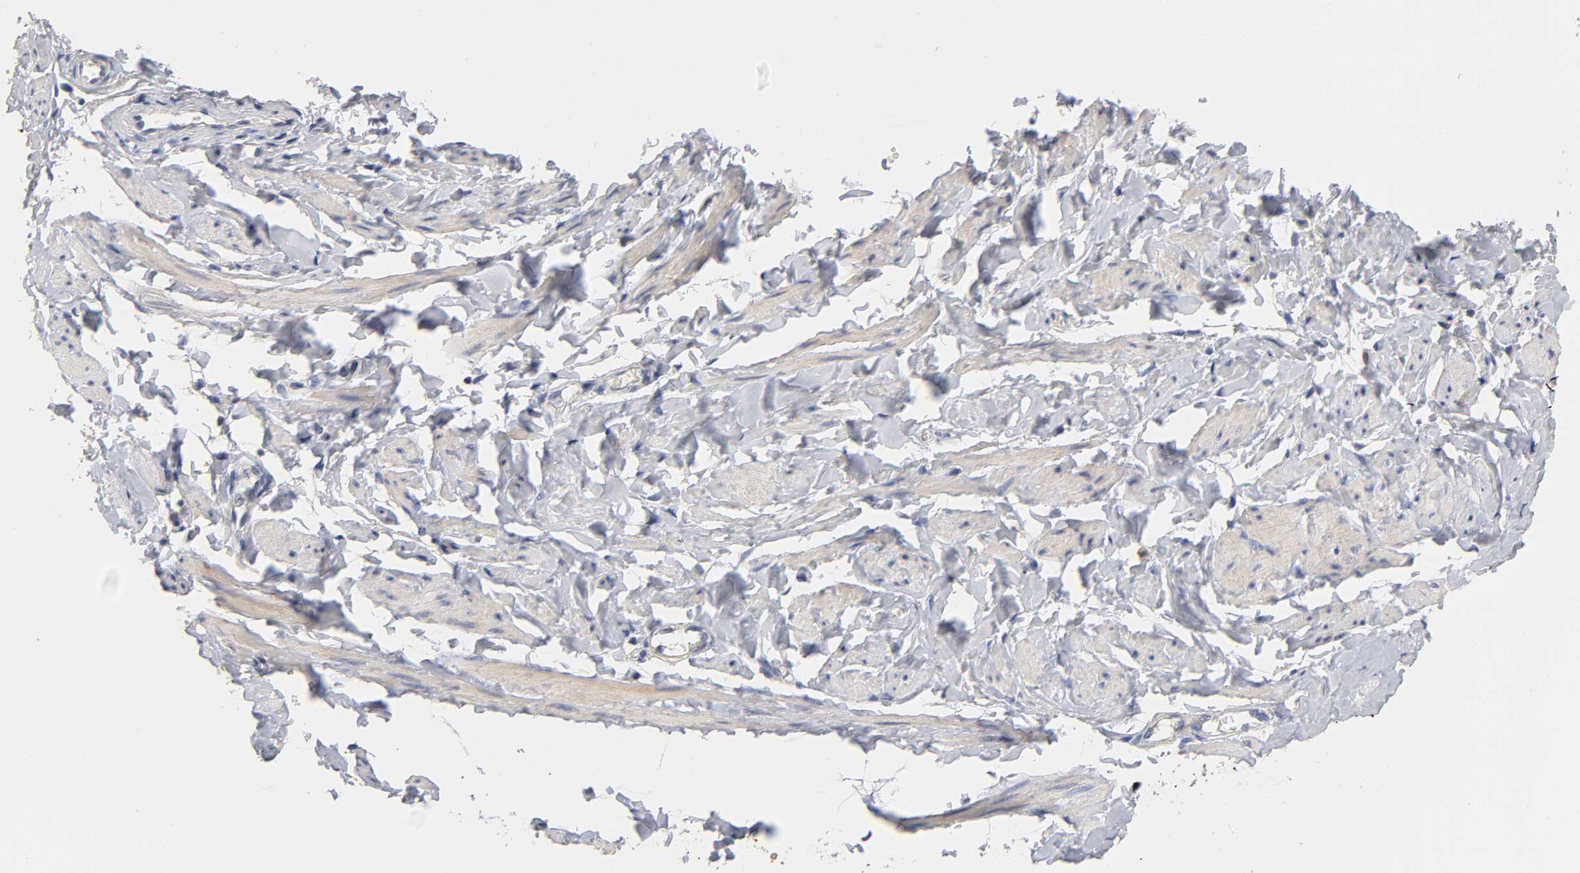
{"staining": {"intensity": "strong", "quantity": "25%-75%", "location": "cytoplasmic/membranous,nuclear"}, "tissue": "vagina", "cell_type": "Squamous epithelial cells", "image_type": "normal", "snomed": [{"axis": "morphology", "description": "Normal tissue, NOS"}, {"axis": "topography", "description": "Vagina"}], "caption": "A micrograph of vagina stained for a protein exhibits strong cytoplasmic/membranous,nuclear brown staining in squamous epithelial cells.", "gene": "OVOL1", "patient": {"sex": "female", "age": 55}}